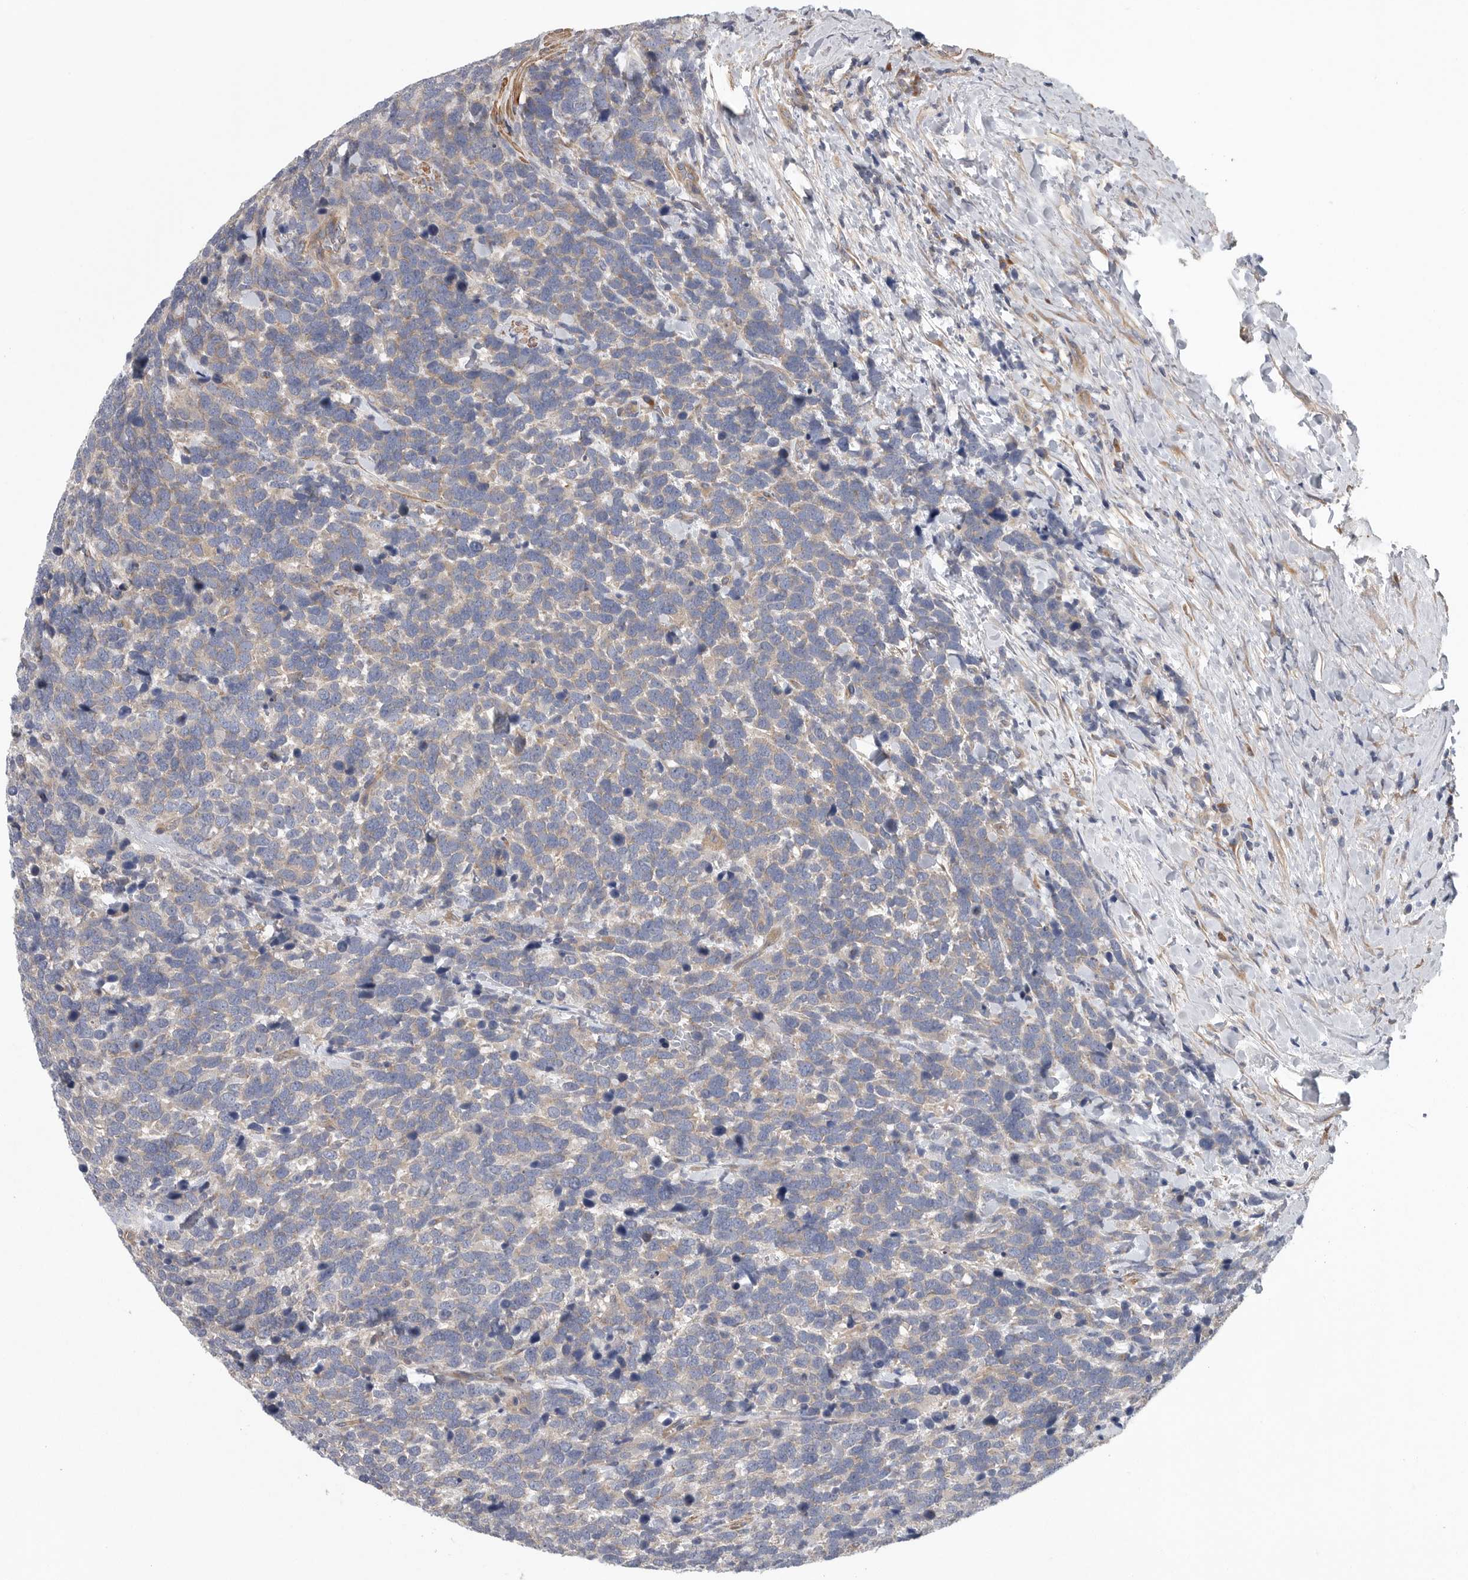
{"staining": {"intensity": "negative", "quantity": "none", "location": "none"}, "tissue": "urothelial cancer", "cell_type": "Tumor cells", "image_type": "cancer", "snomed": [{"axis": "morphology", "description": "Urothelial carcinoma, High grade"}, {"axis": "topography", "description": "Urinary bladder"}], "caption": "High power microscopy image of an immunohistochemistry histopathology image of urothelial carcinoma (high-grade), revealing no significant expression in tumor cells.", "gene": "OXR1", "patient": {"sex": "female", "age": 82}}